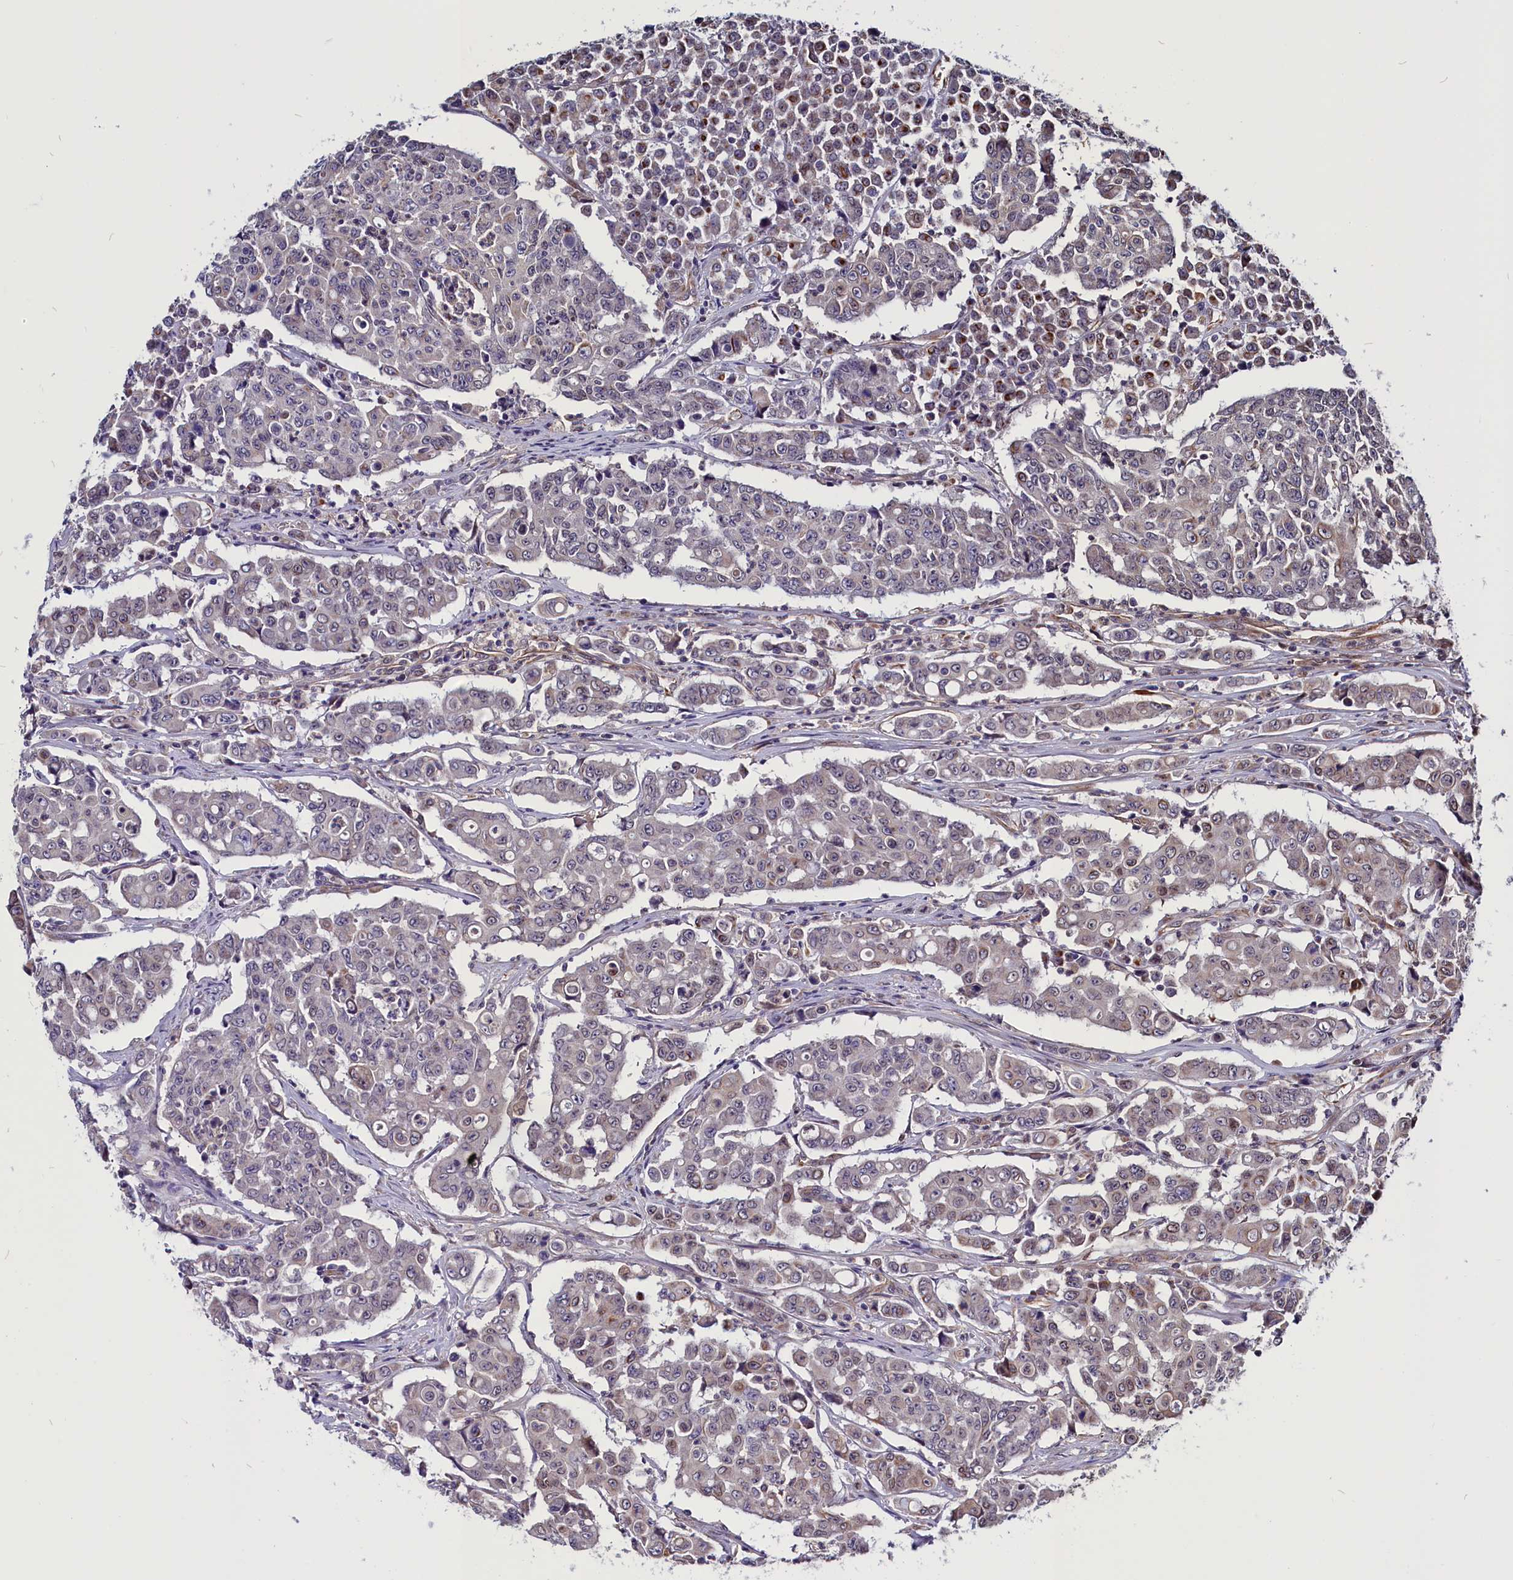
{"staining": {"intensity": "weak", "quantity": "<25%", "location": "cytoplasmic/membranous,nuclear"}, "tissue": "colorectal cancer", "cell_type": "Tumor cells", "image_type": "cancer", "snomed": [{"axis": "morphology", "description": "Adenocarcinoma, NOS"}, {"axis": "topography", "description": "Colon"}], "caption": "Immunohistochemistry (IHC) of human colorectal cancer shows no positivity in tumor cells.", "gene": "PDILT", "patient": {"sex": "male", "age": 51}}